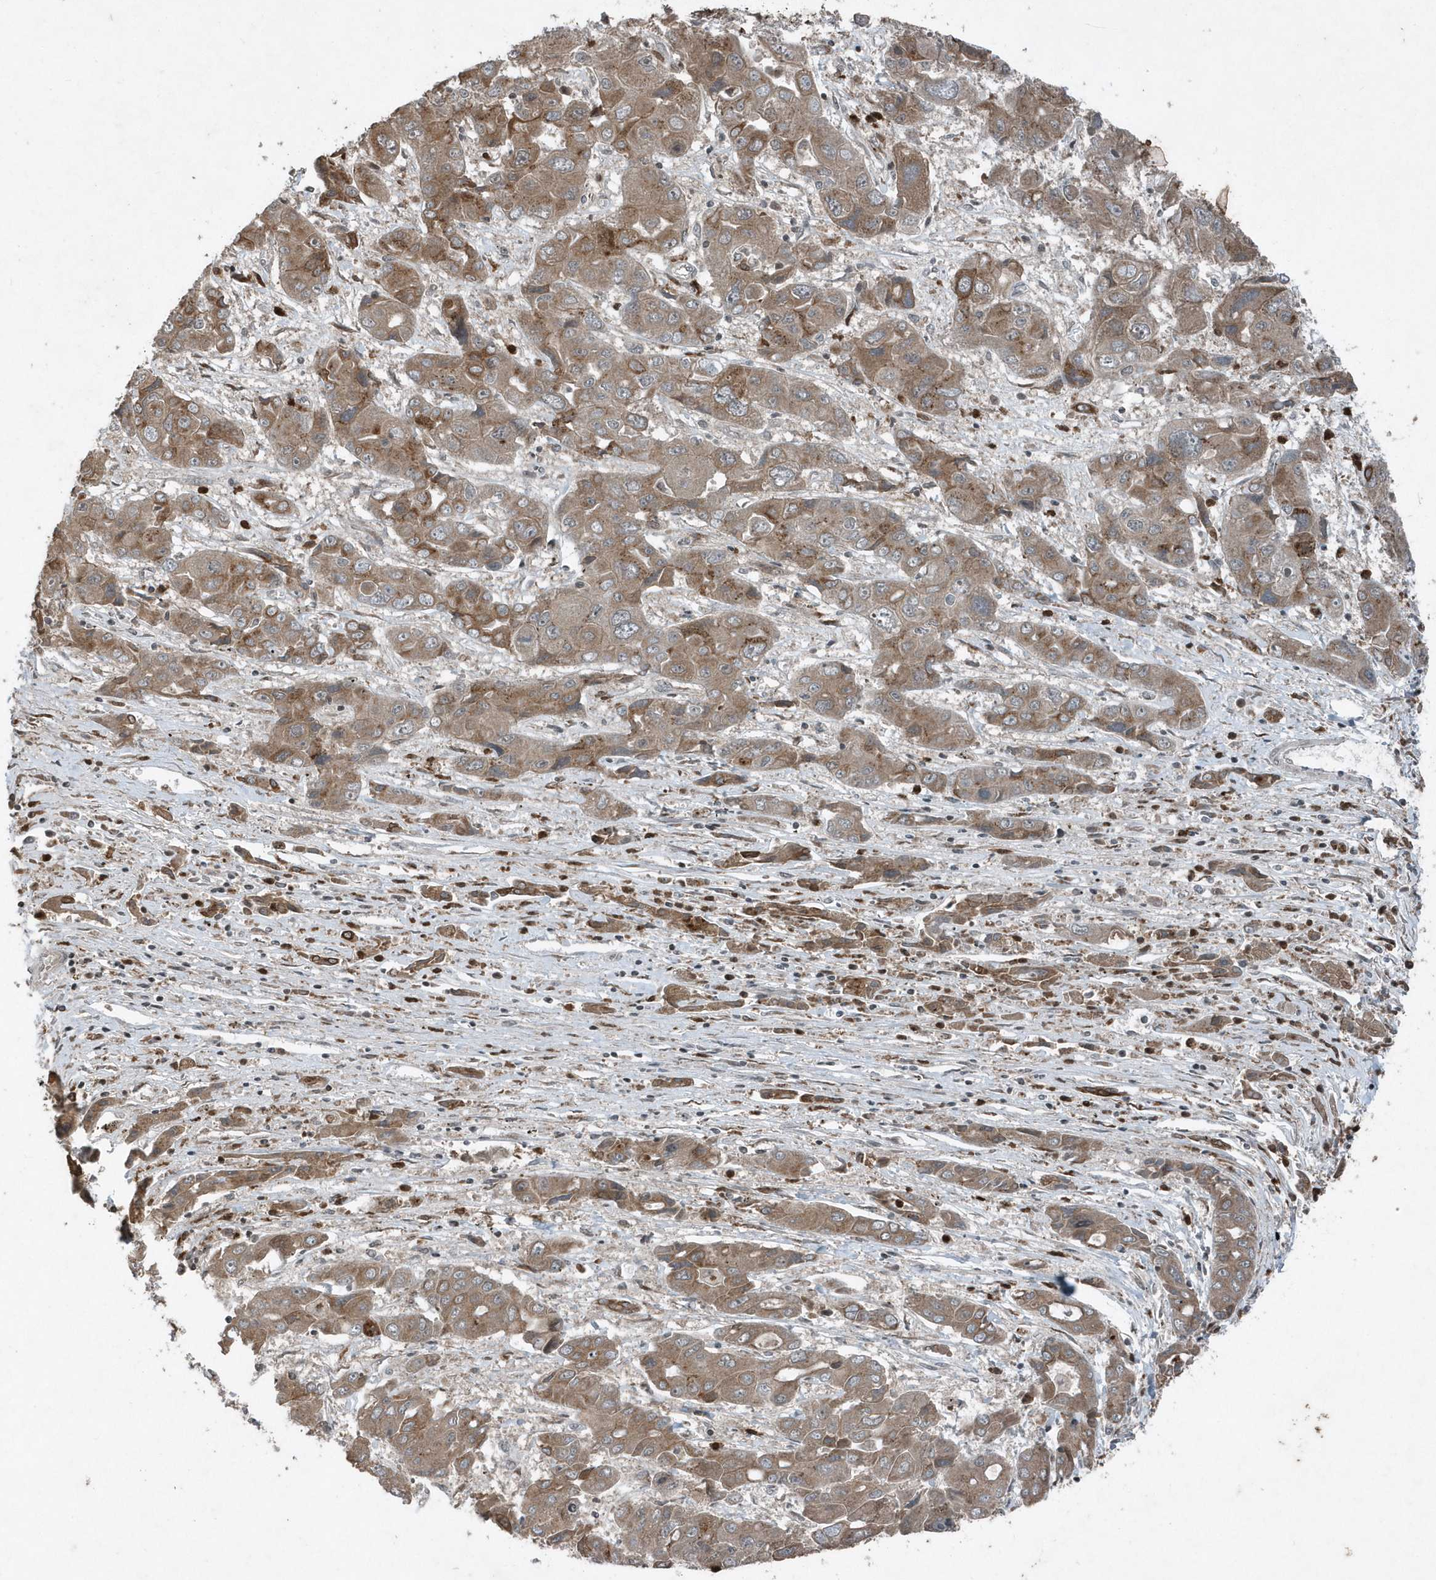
{"staining": {"intensity": "moderate", "quantity": ">75%", "location": "cytoplasmic/membranous"}, "tissue": "liver cancer", "cell_type": "Tumor cells", "image_type": "cancer", "snomed": [{"axis": "morphology", "description": "Cholangiocarcinoma"}, {"axis": "topography", "description": "Liver"}], "caption": "Brown immunohistochemical staining in cholangiocarcinoma (liver) reveals moderate cytoplasmic/membranous positivity in about >75% of tumor cells. (DAB (3,3'-diaminobenzidine) = brown stain, brightfield microscopy at high magnification).", "gene": "EIF2B1", "patient": {"sex": "male", "age": 67}}